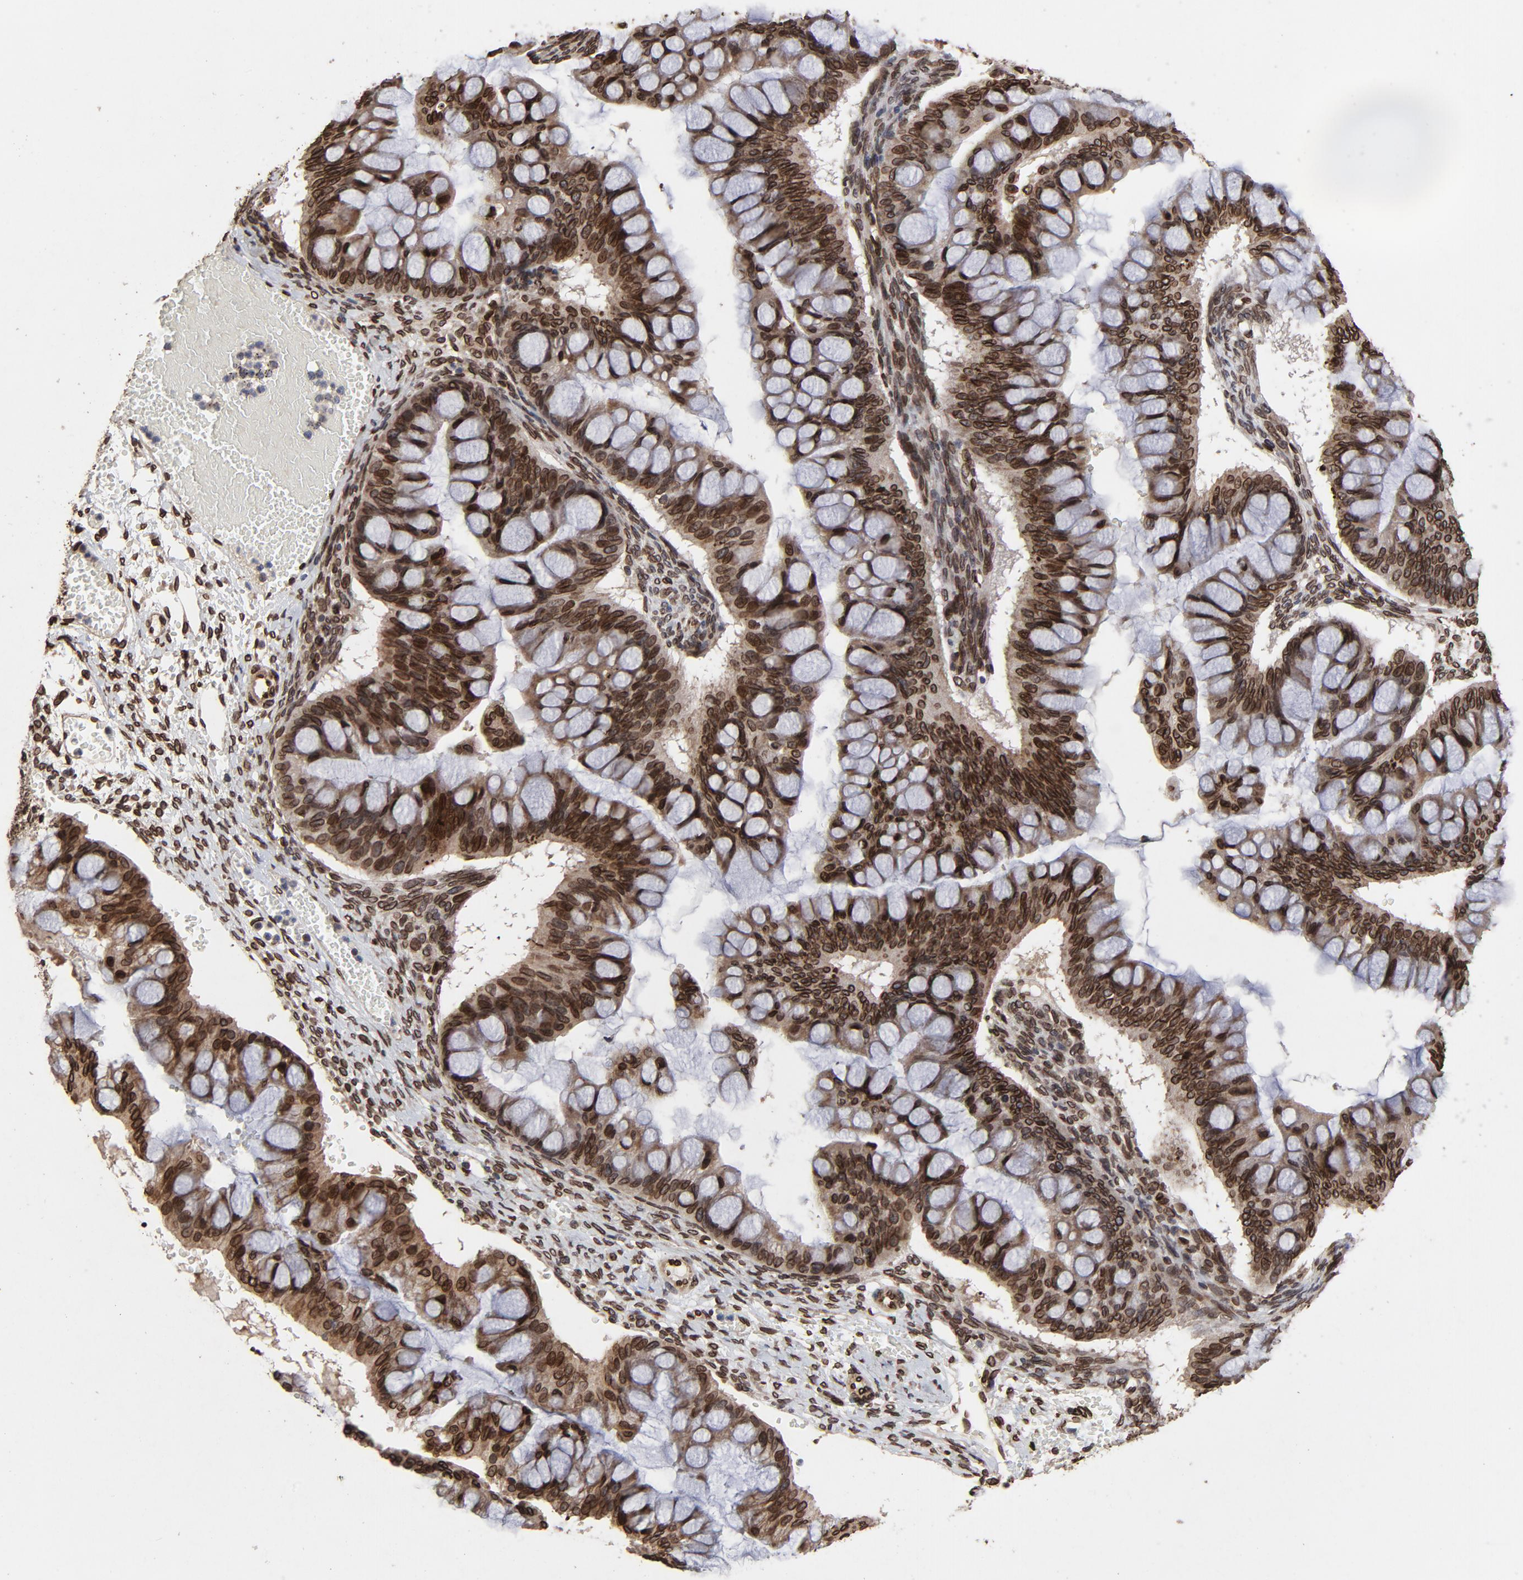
{"staining": {"intensity": "strong", "quantity": ">75%", "location": "cytoplasmic/membranous,nuclear"}, "tissue": "ovarian cancer", "cell_type": "Tumor cells", "image_type": "cancer", "snomed": [{"axis": "morphology", "description": "Cystadenocarcinoma, mucinous, NOS"}, {"axis": "topography", "description": "Ovary"}], "caption": "Protein staining exhibits strong cytoplasmic/membranous and nuclear staining in approximately >75% of tumor cells in ovarian mucinous cystadenocarcinoma.", "gene": "LMNA", "patient": {"sex": "female", "age": 73}}